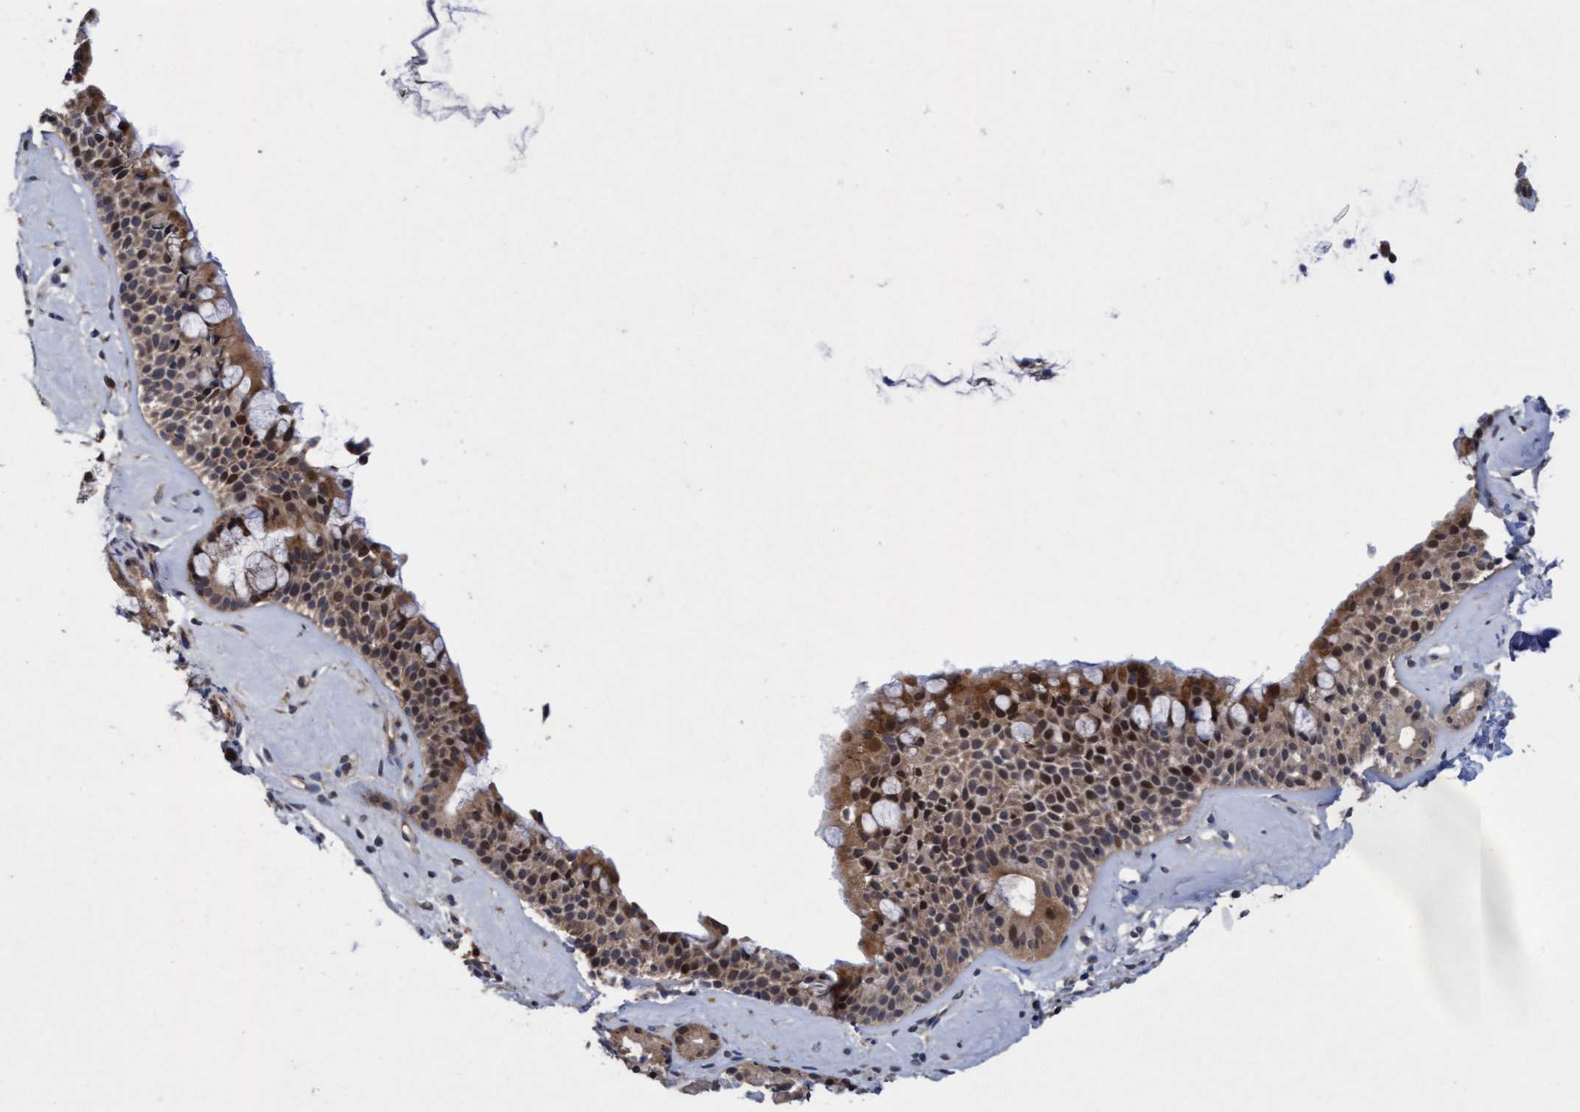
{"staining": {"intensity": "moderate", "quantity": ">75%", "location": "cytoplasmic/membranous"}, "tissue": "nasopharynx", "cell_type": "Respiratory epithelial cells", "image_type": "normal", "snomed": [{"axis": "morphology", "description": "Normal tissue, NOS"}, {"axis": "topography", "description": "Nasopharynx"}], "caption": "High-magnification brightfield microscopy of normal nasopharynx stained with DAB (brown) and counterstained with hematoxylin (blue). respiratory epithelial cells exhibit moderate cytoplasmic/membranous staining is appreciated in approximately>75% of cells. (Stains: DAB (3,3'-diaminobenzidine) in brown, nuclei in blue, Microscopy: brightfield microscopy at high magnification).", "gene": "TANC2", "patient": {"sex": "female", "age": 42}}